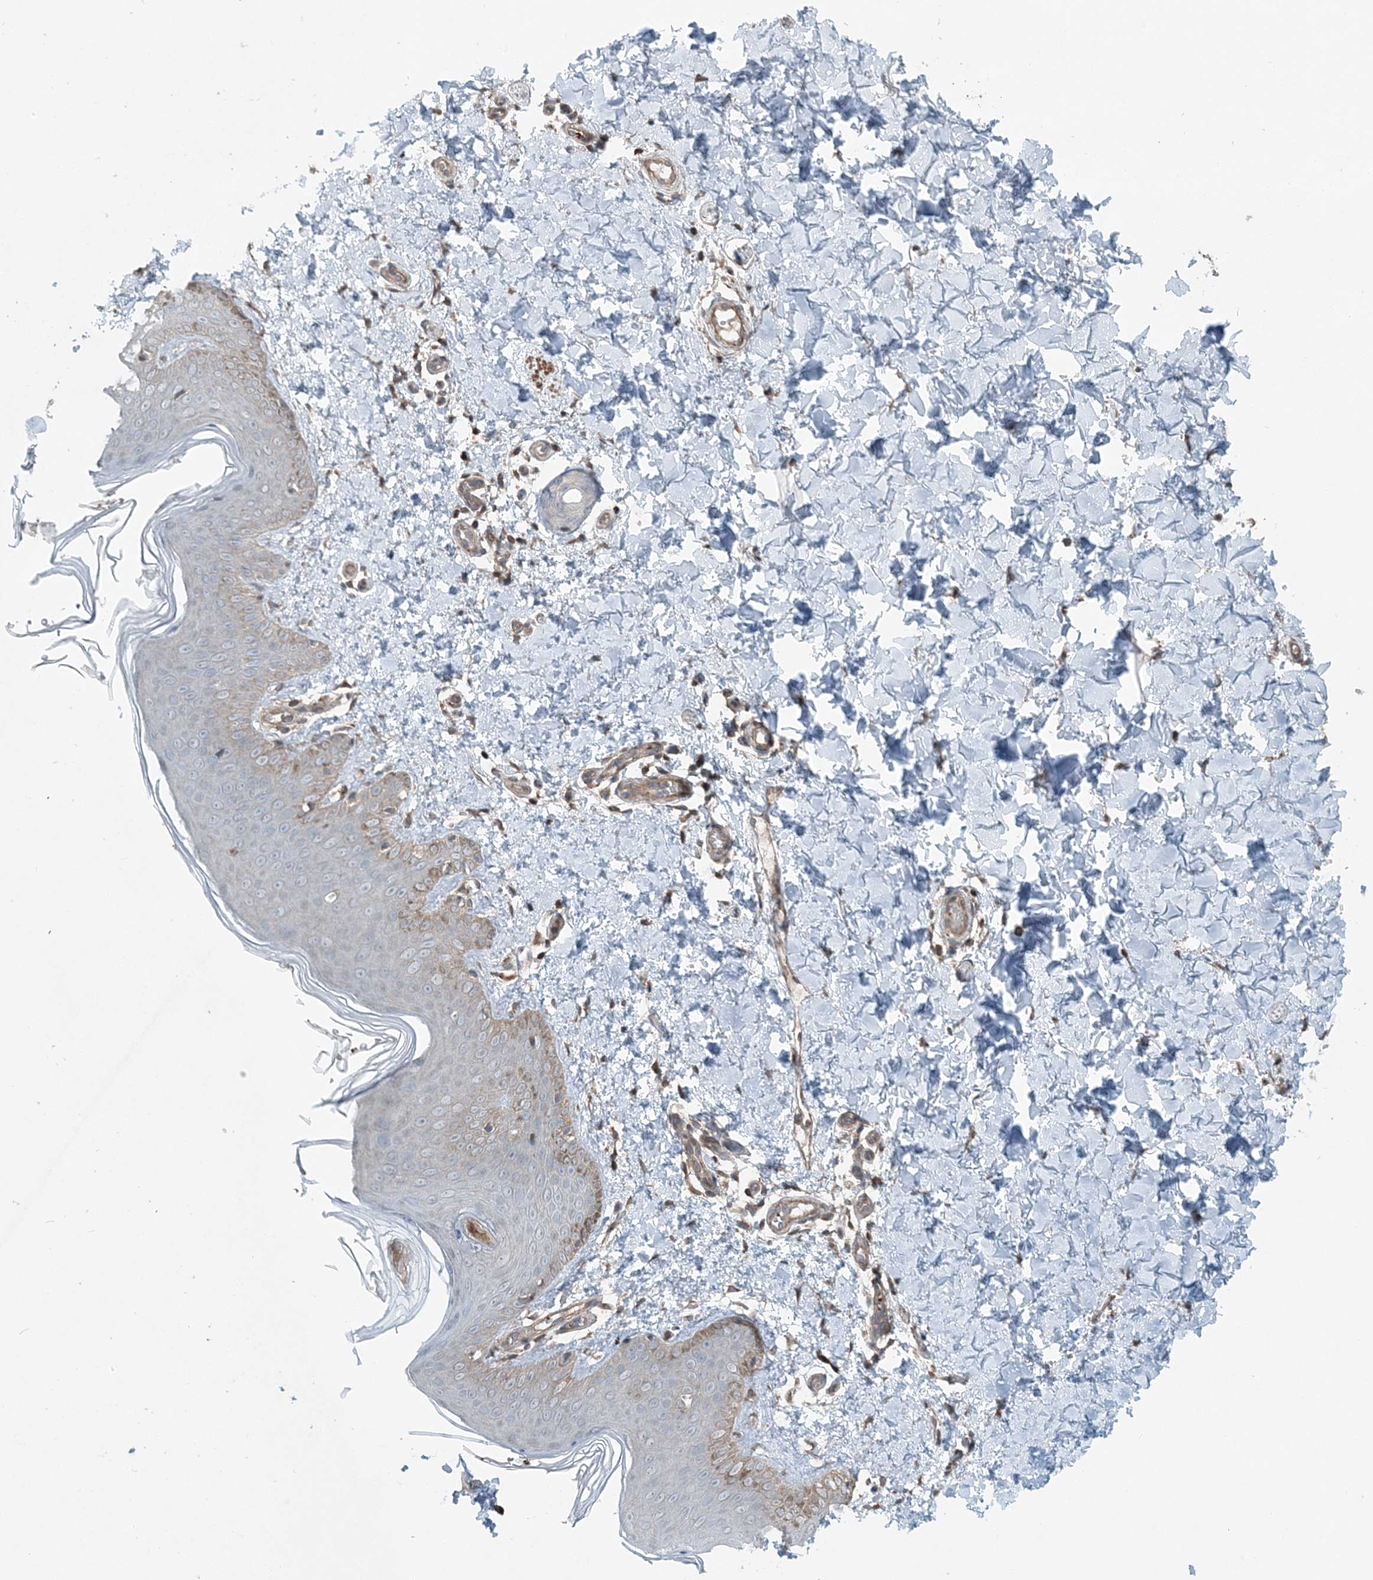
{"staining": {"intensity": "moderate", "quantity": ">75%", "location": "cytoplasmic/membranous"}, "tissue": "skin", "cell_type": "Fibroblasts", "image_type": "normal", "snomed": [{"axis": "morphology", "description": "Normal tissue, NOS"}, {"axis": "topography", "description": "Skin"}], "caption": "Immunohistochemical staining of benign skin demonstrates moderate cytoplasmic/membranous protein expression in about >75% of fibroblasts. The staining is performed using DAB (3,3'-diaminobenzidine) brown chromogen to label protein expression. The nuclei are counter-stained blue using hematoxylin.", "gene": "KY", "patient": {"sex": "male", "age": 36}}